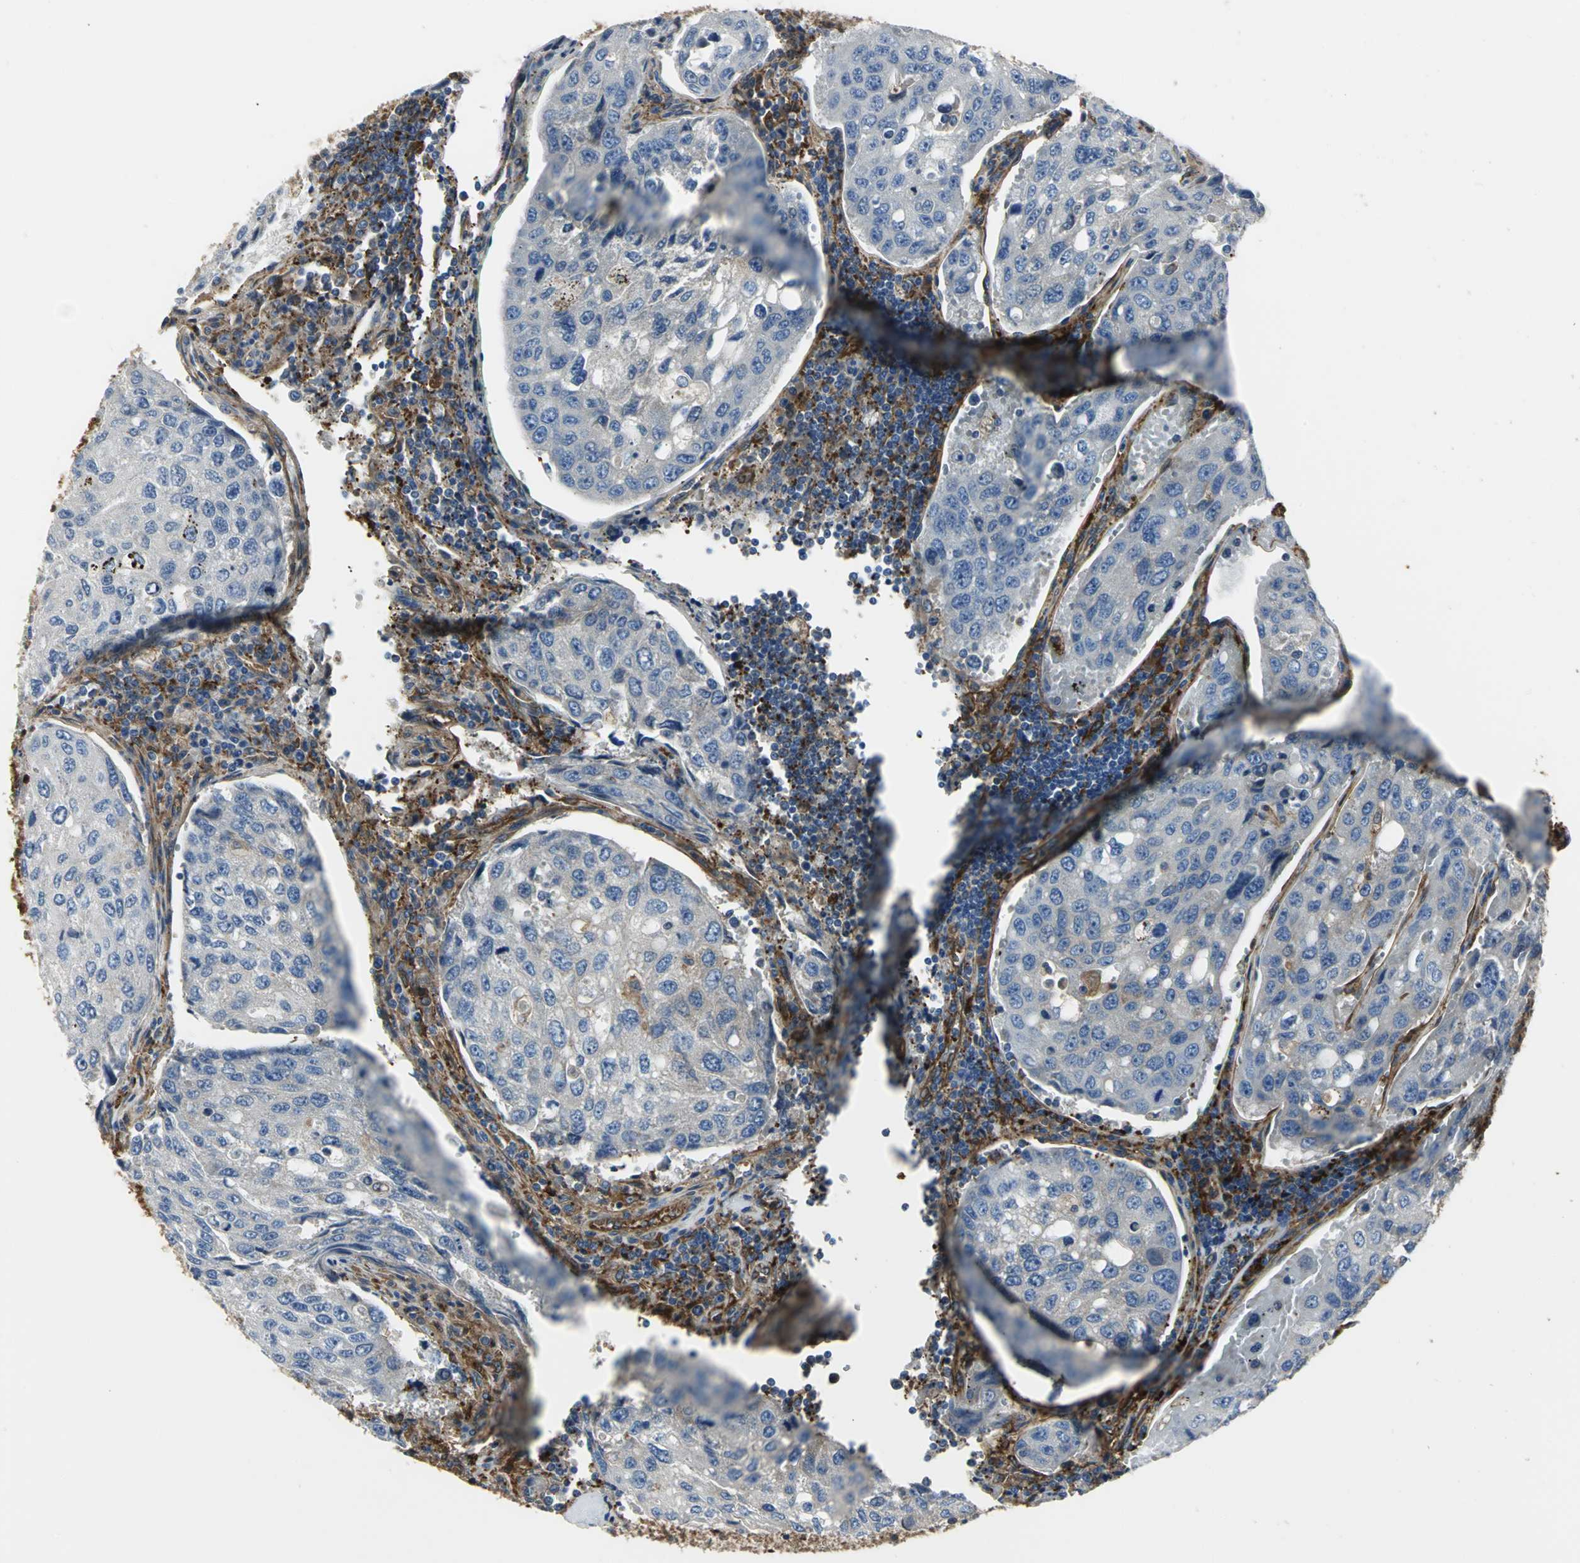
{"staining": {"intensity": "moderate", "quantity": "25%-75%", "location": "cytoplasmic/membranous"}, "tissue": "urothelial cancer", "cell_type": "Tumor cells", "image_type": "cancer", "snomed": [{"axis": "morphology", "description": "Urothelial carcinoma, High grade"}, {"axis": "topography", "description": "Lymph node"}, {"axis": "topography", "description": "Urinary bladder"}], "caption": "Urothelial cancer was stained to show a protein in brown. There is medium levels of moderate cytoplasmic/membranous expression in about 25%-75% of tumor cells. (DAB IHC with brightfield microscopy, high magnification).", "gene": "CHRNB1", "patient": {"sex": "male", "age": 51}}